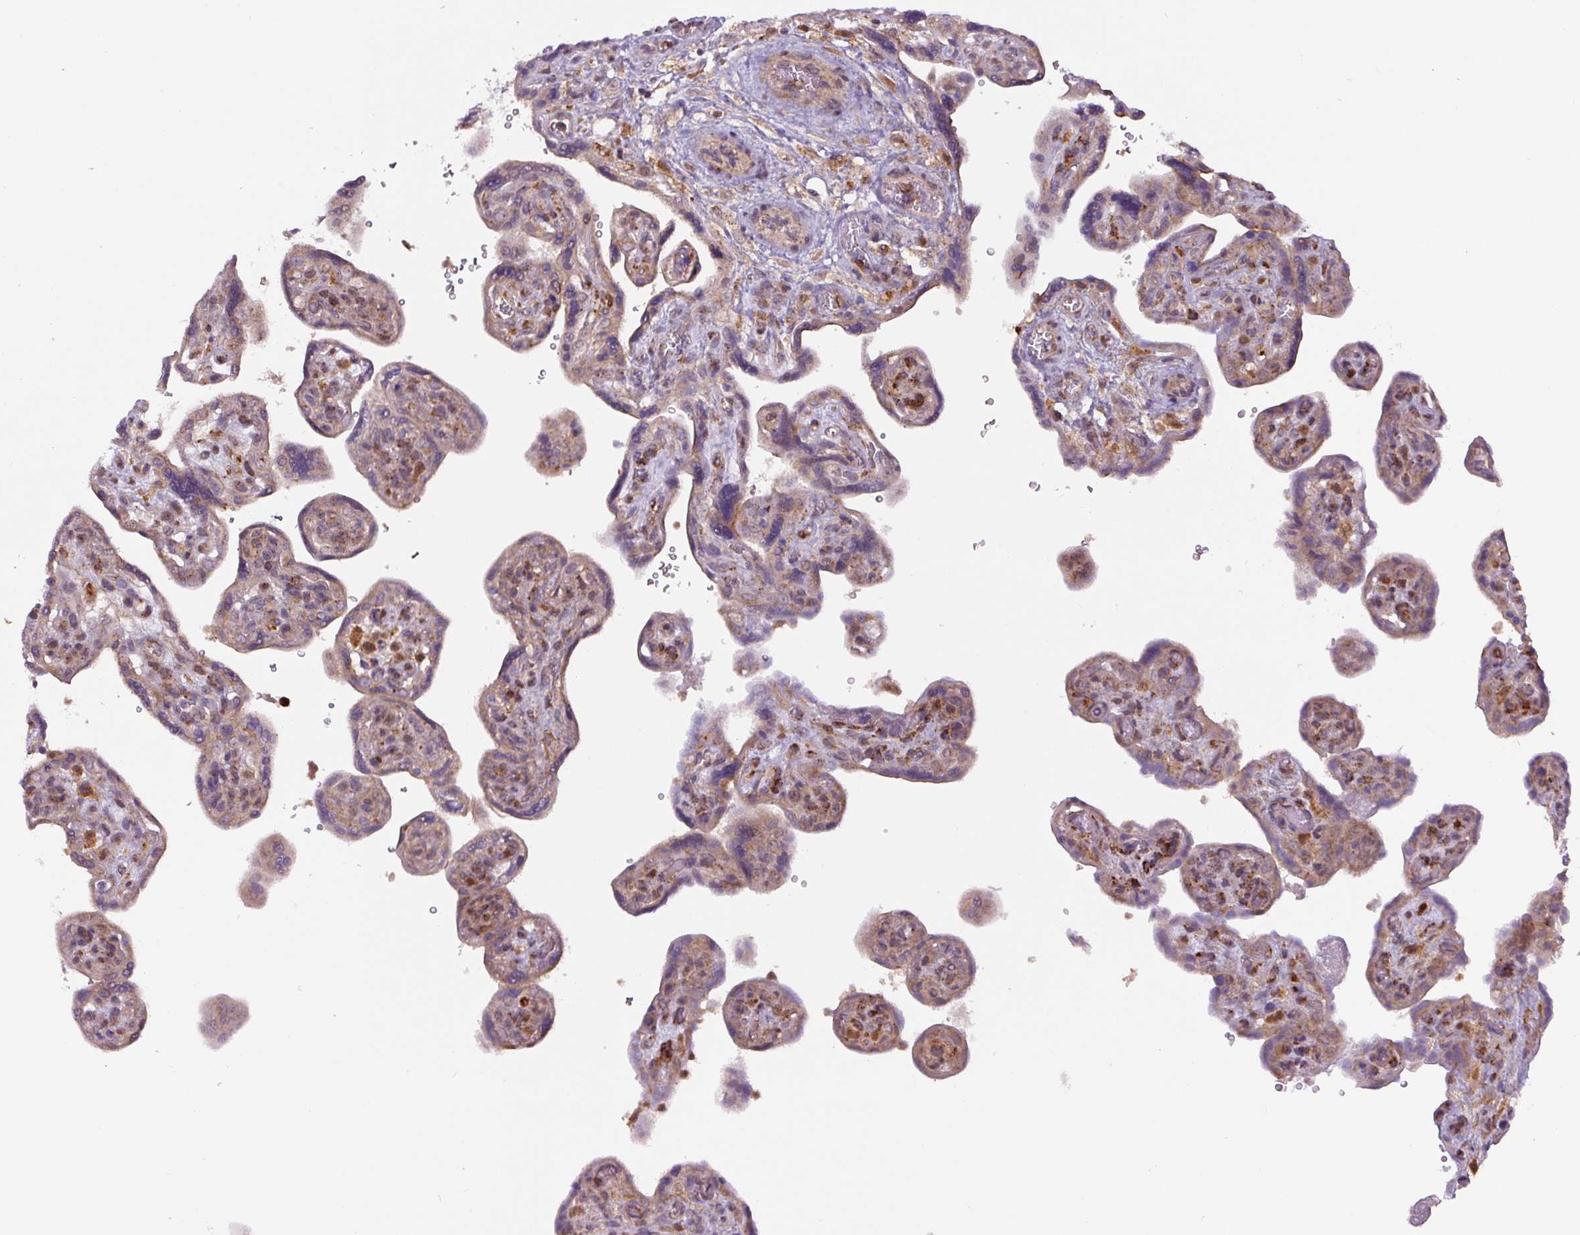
{"staining": {"intensity": "moderate", "quantity": "<25%", "location": "cytoplasmic/membranous"}, "tissue": "placenta", "cell_type": "Decidual cells", "image_type": "normal", "snomed": [{"axis": "morphology", "description": "Normal tissue, NOS"}, {"axis": "topography", "description": "Placenta"}], "caption": "A brown stain labels moderate cytoplasmic/membranous expression of a protein in decidual cells of normal placenta. Immunohistochemistry stains the protein of interest in brown and the nuclei are stained blue.", "gene": "ZSWIM7", "patient": {"sex": "female", "age": 39}}